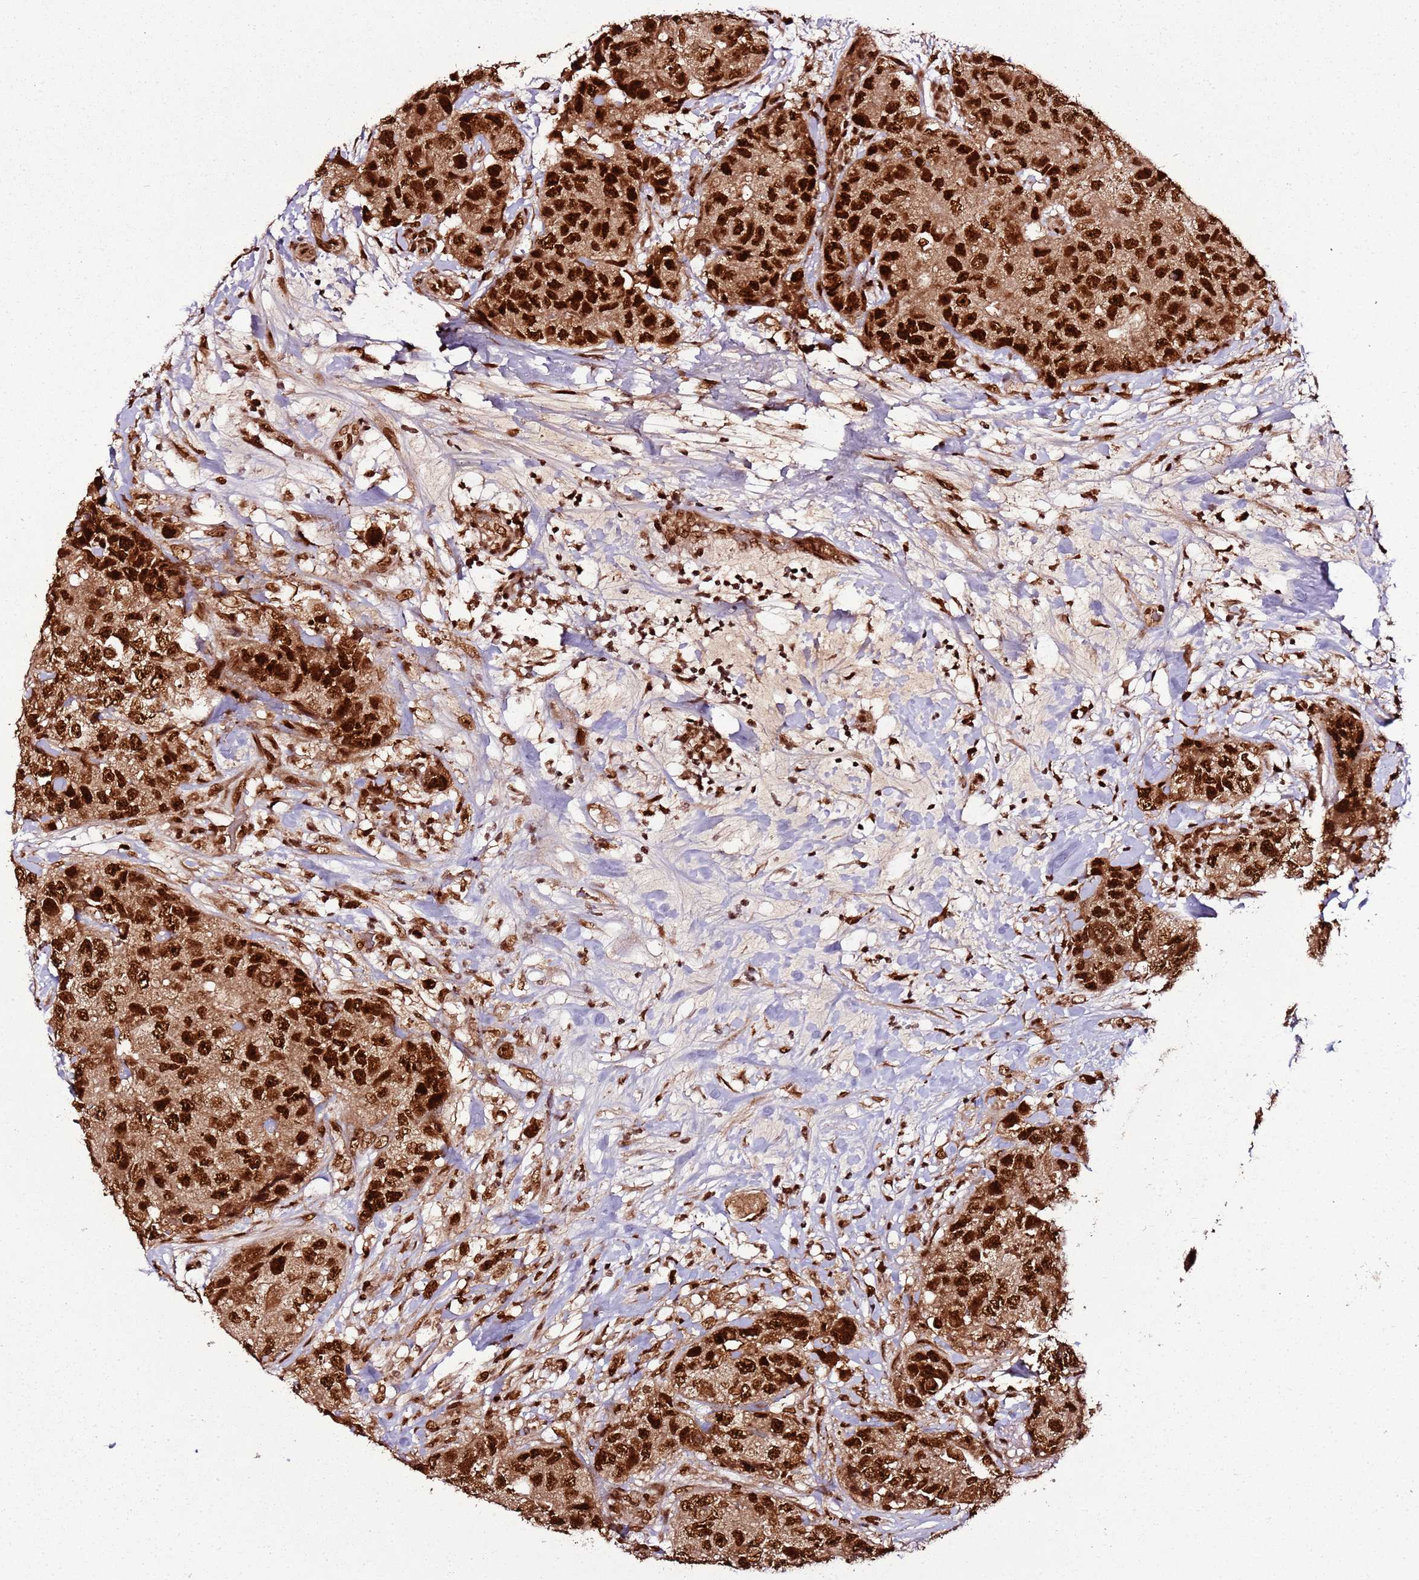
{"staining": {"intensity": "strong", "quantity": ">75%", "location": "nuclear"}, "tissue": "breast cancer", "cell_type": "Tumor cells", "image_type": "cancer", "snomed": [{"axis": "morphology", "description": "Duct carcinoma"}, {"axis": "topography", "description": "Breast"}], "caption": "Breast intraductal carcinoma stained with a protein marker demonstrates strong staining in tumor cells.", "gene": "XRN2", "patient": {"sex": "female", "age": 62}}